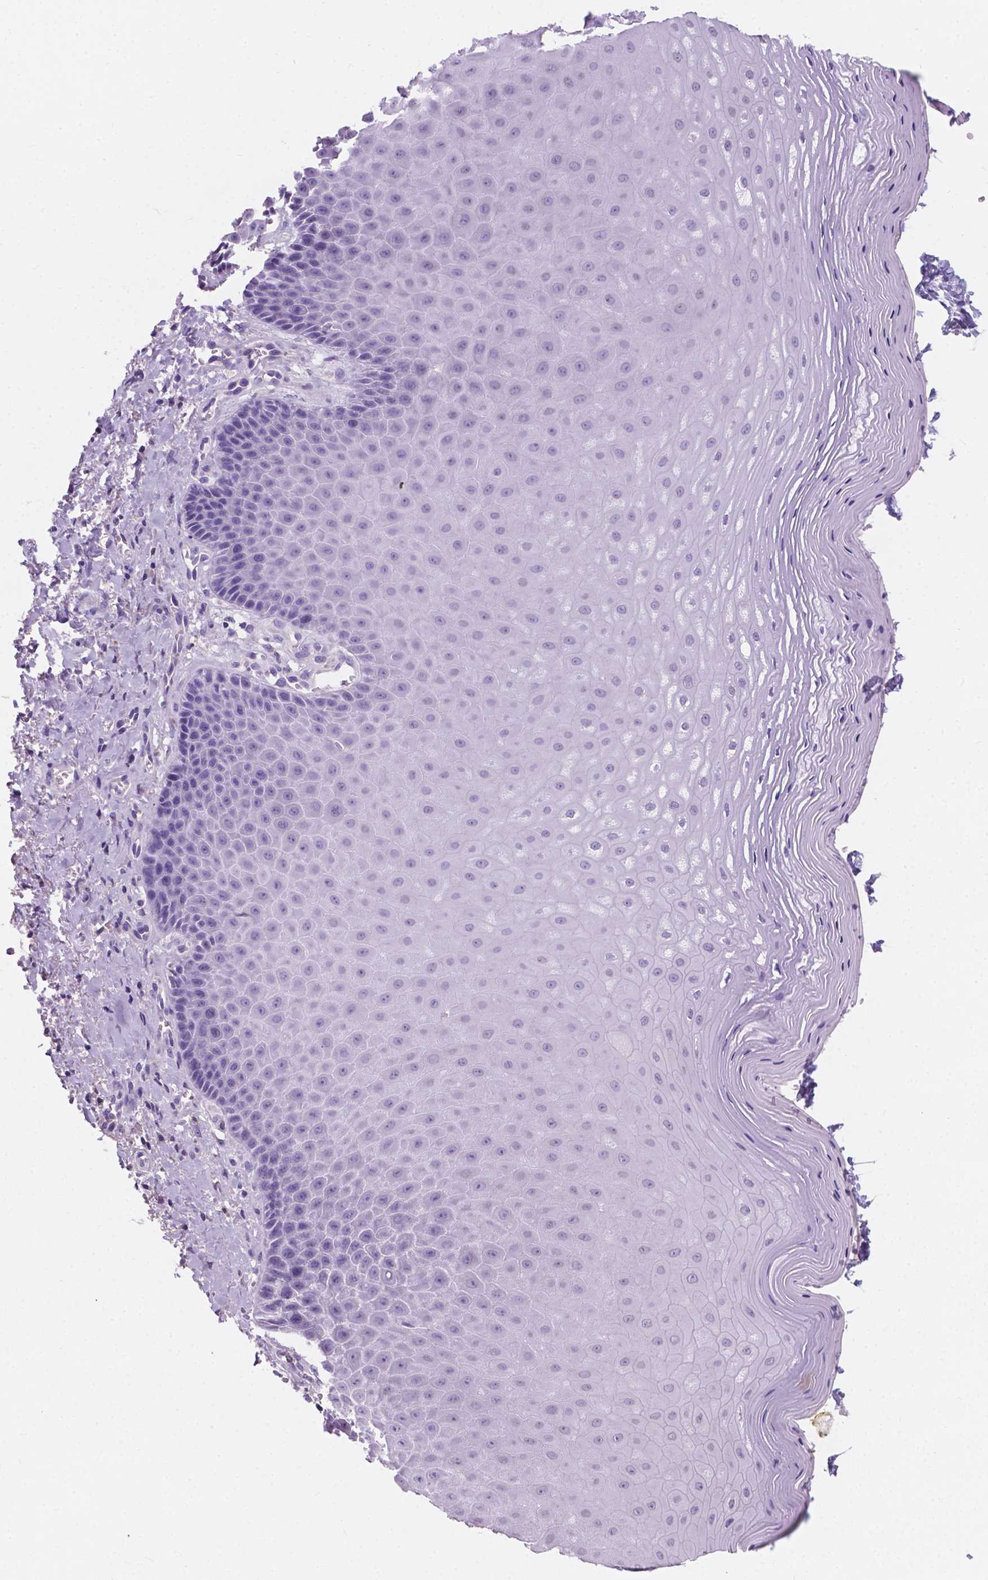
{"staining": {"intensity": "negative", "quantity": "none", "location": "none"}, "tissue": "vagina", "cell_type": "Squamous epithelial cells", "image_type": "normal", "snomed": [{"axis": "morphology", "description": "Normal tissue, NOS"}, {"axis": "topography", "description": "Vagina"}], "caption": "High power microscopy histopathology image of an immunohistochemistry micrograph of benign vagina, revealing no significant staining in squamous epithelial cells. (Stains: DAB (3,3'-diaminobenzidine) immunohistochemistry with hematoxylin counter stain, Microscopy: brightfield microscopy at high magnification).", "gene": "IREB2", "patient": {"sex": "female", "age": 83}}